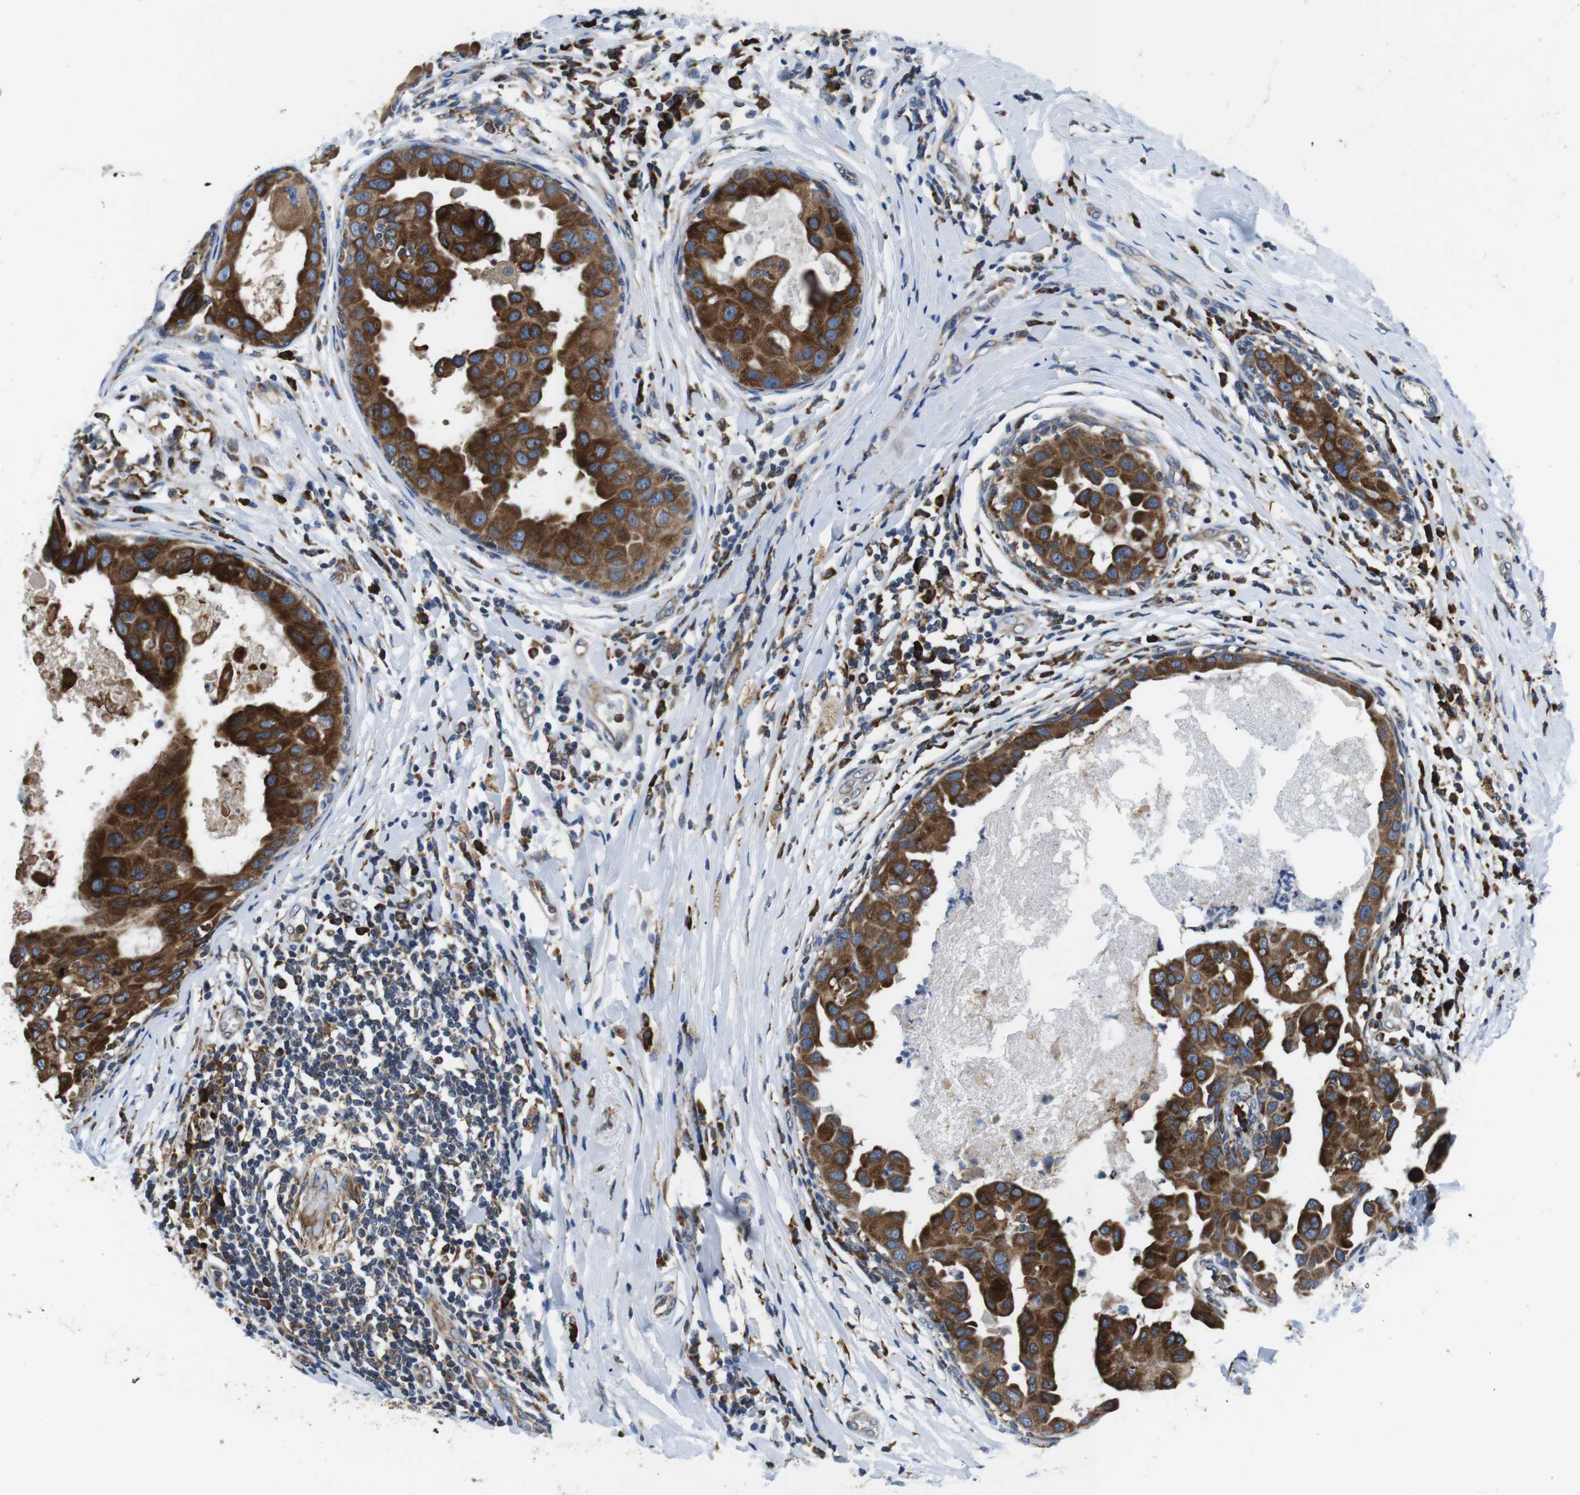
{"staining": {"intensity": "strong", "quantity": ">75%", "location": "cytoplasmic/membranous"}, "tissue": "breast cancer", "cell_type": "Tumor cells", "image_type": "cancer", "snomed": [{"axis": "morphology", "description": "Duct carcinoma"}, {"axis": "topography", "description": "Breast"}], "caption": "There is high levels of strong cytoplasmic/membranous expression in tumor cells of infiltrating ductal carcinoma (breast), as demonstrated by immunohistochemical staining (brown color).", "gene": "UGGT1", "patient": {"sex": "female", "age": 27}}